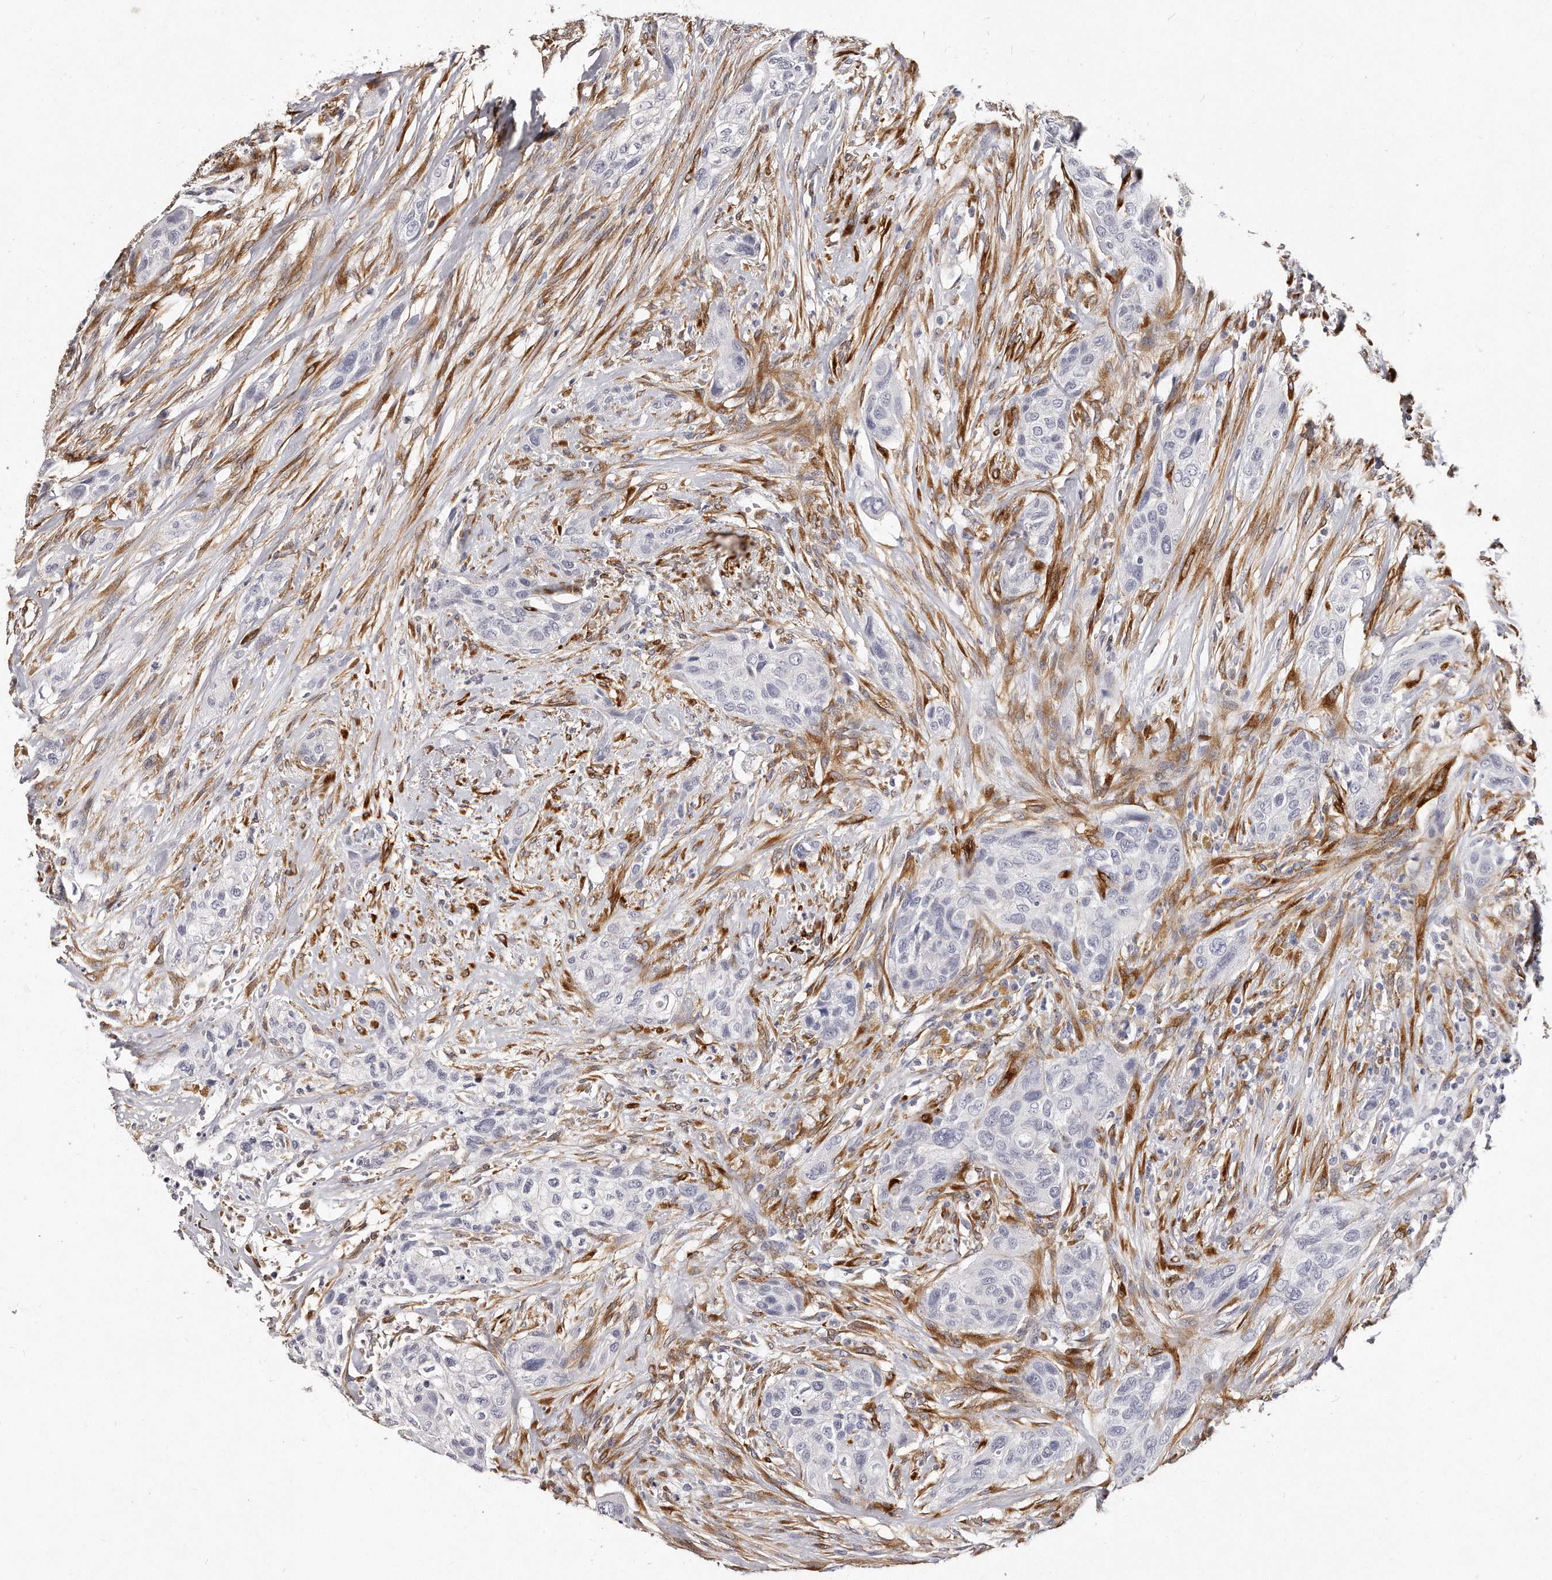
{"staining": {"intensity": "negative", "quantity": "none", "location": "none"}, "tissue": "urothelial cancer", "cell_type": "Tumor cells", "image_type": "cancer", "snomed": [{"axis": "morphology", "description": "Urothelial carcinoma, High grade"}, {"axis": "topography", "description": "Urinary bladder"}], "caption": "Human high-grade urothelial carcinoma stained for a protein using immunohistochemistry (IHC) exhibits no positivity in tumor cells.", "gene": "LMOD1", "patient": {"sex": "male", "age": 35}}